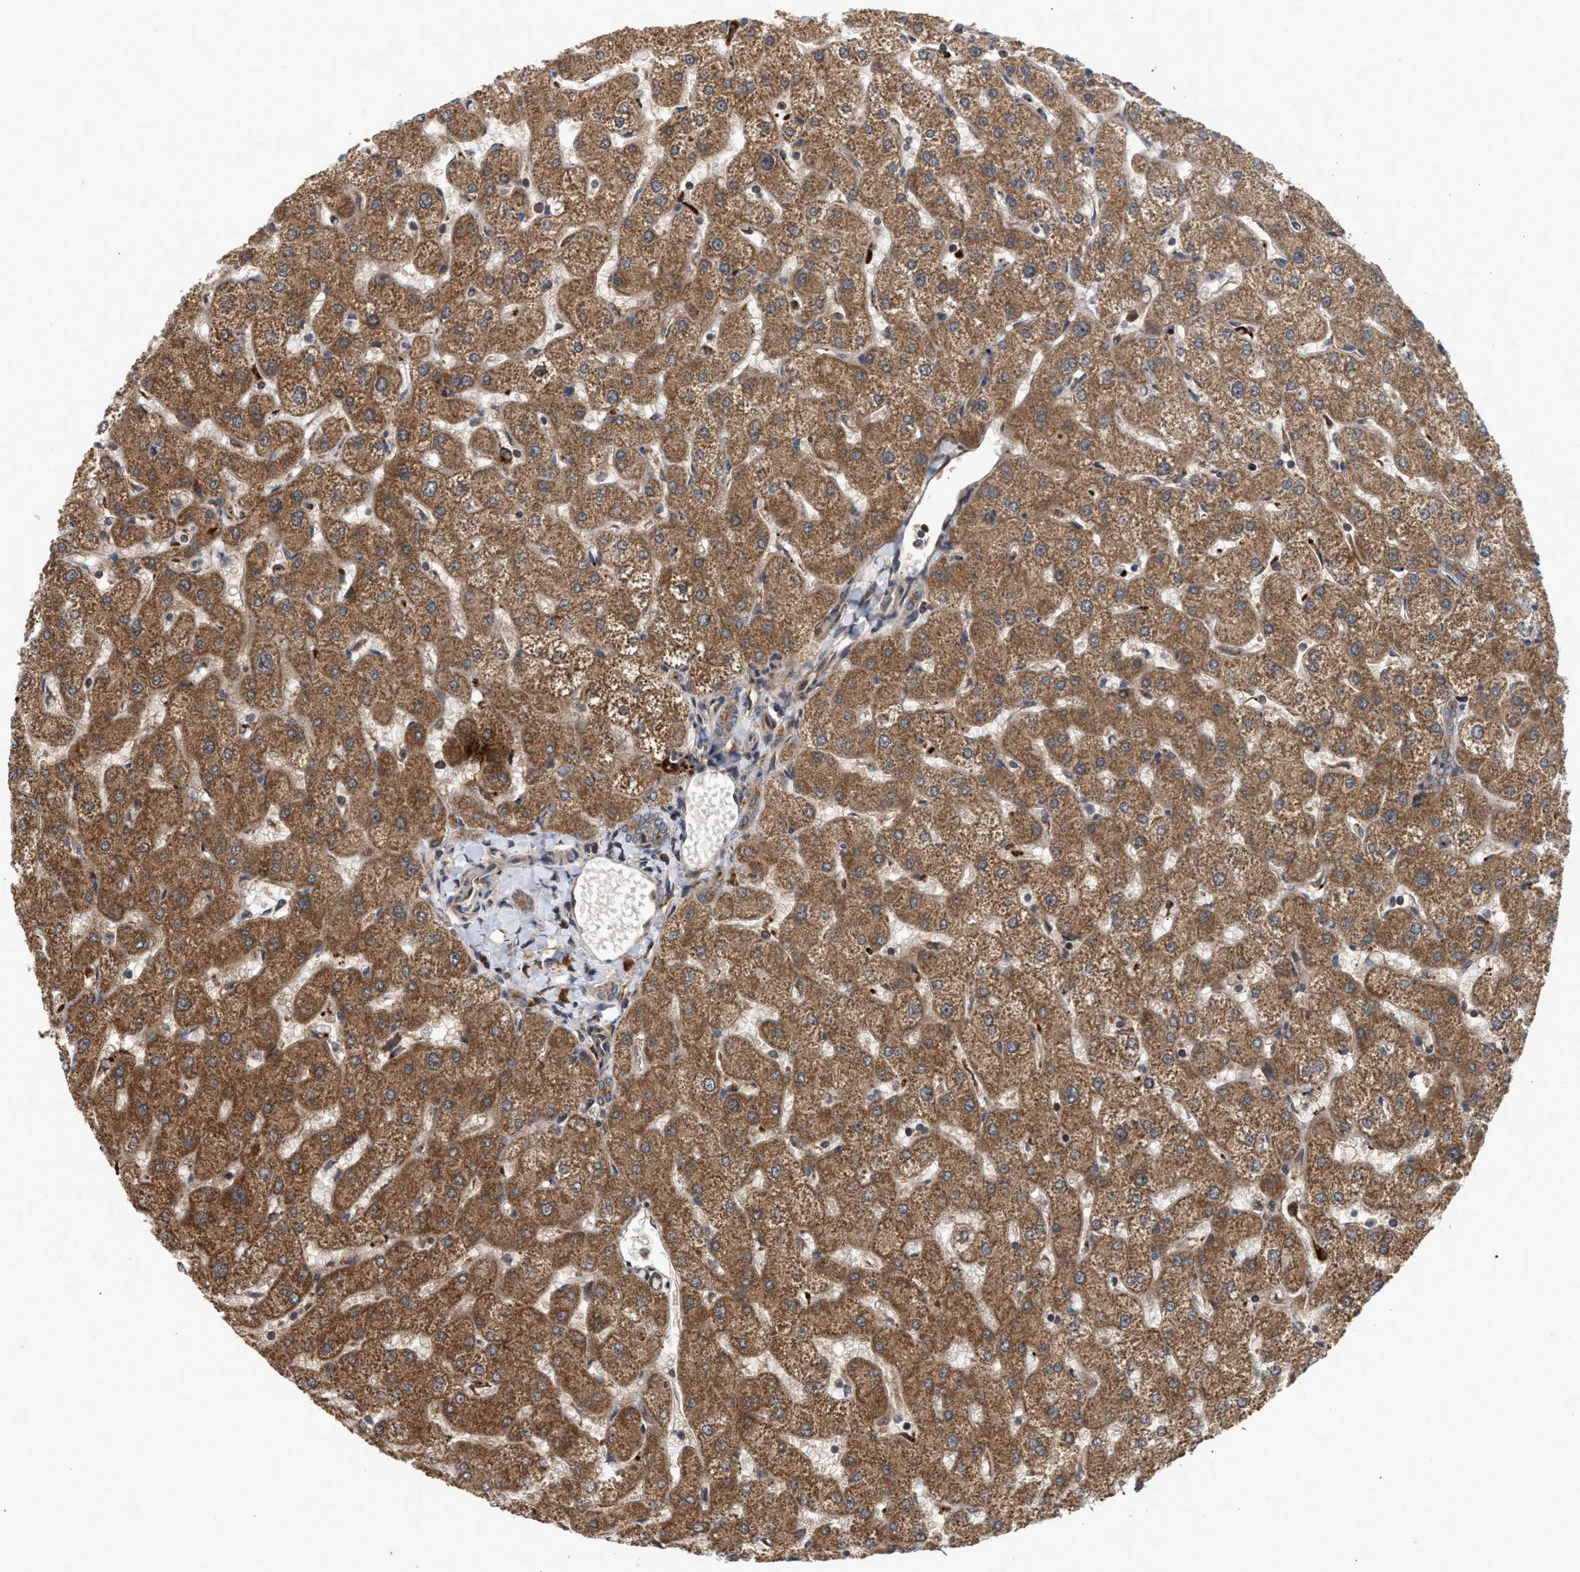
{"staining": {"intensity": "moderate", "quantity": ">75%", "location": "cytoplasmic/membranous"}, "tissue": "liver", "cell_type": "Cholangiocytes", "image_type": "normal", "snomed": [{"axis": "morphology", "description": "Normal tissue, NOS"}, {"axis": "topography", "description": "Liver"}], "caption": "Cholangiocytes reveal medium levels of moderate cytoplasmic/membranous positivity in about >75% of cells in benign liver. Immunohistochemistry (ihc) stains the protein in brown and the nuclei are stained blue.", "gene": "CFLAR", "patient": {"sex": "male", "age": 67}}